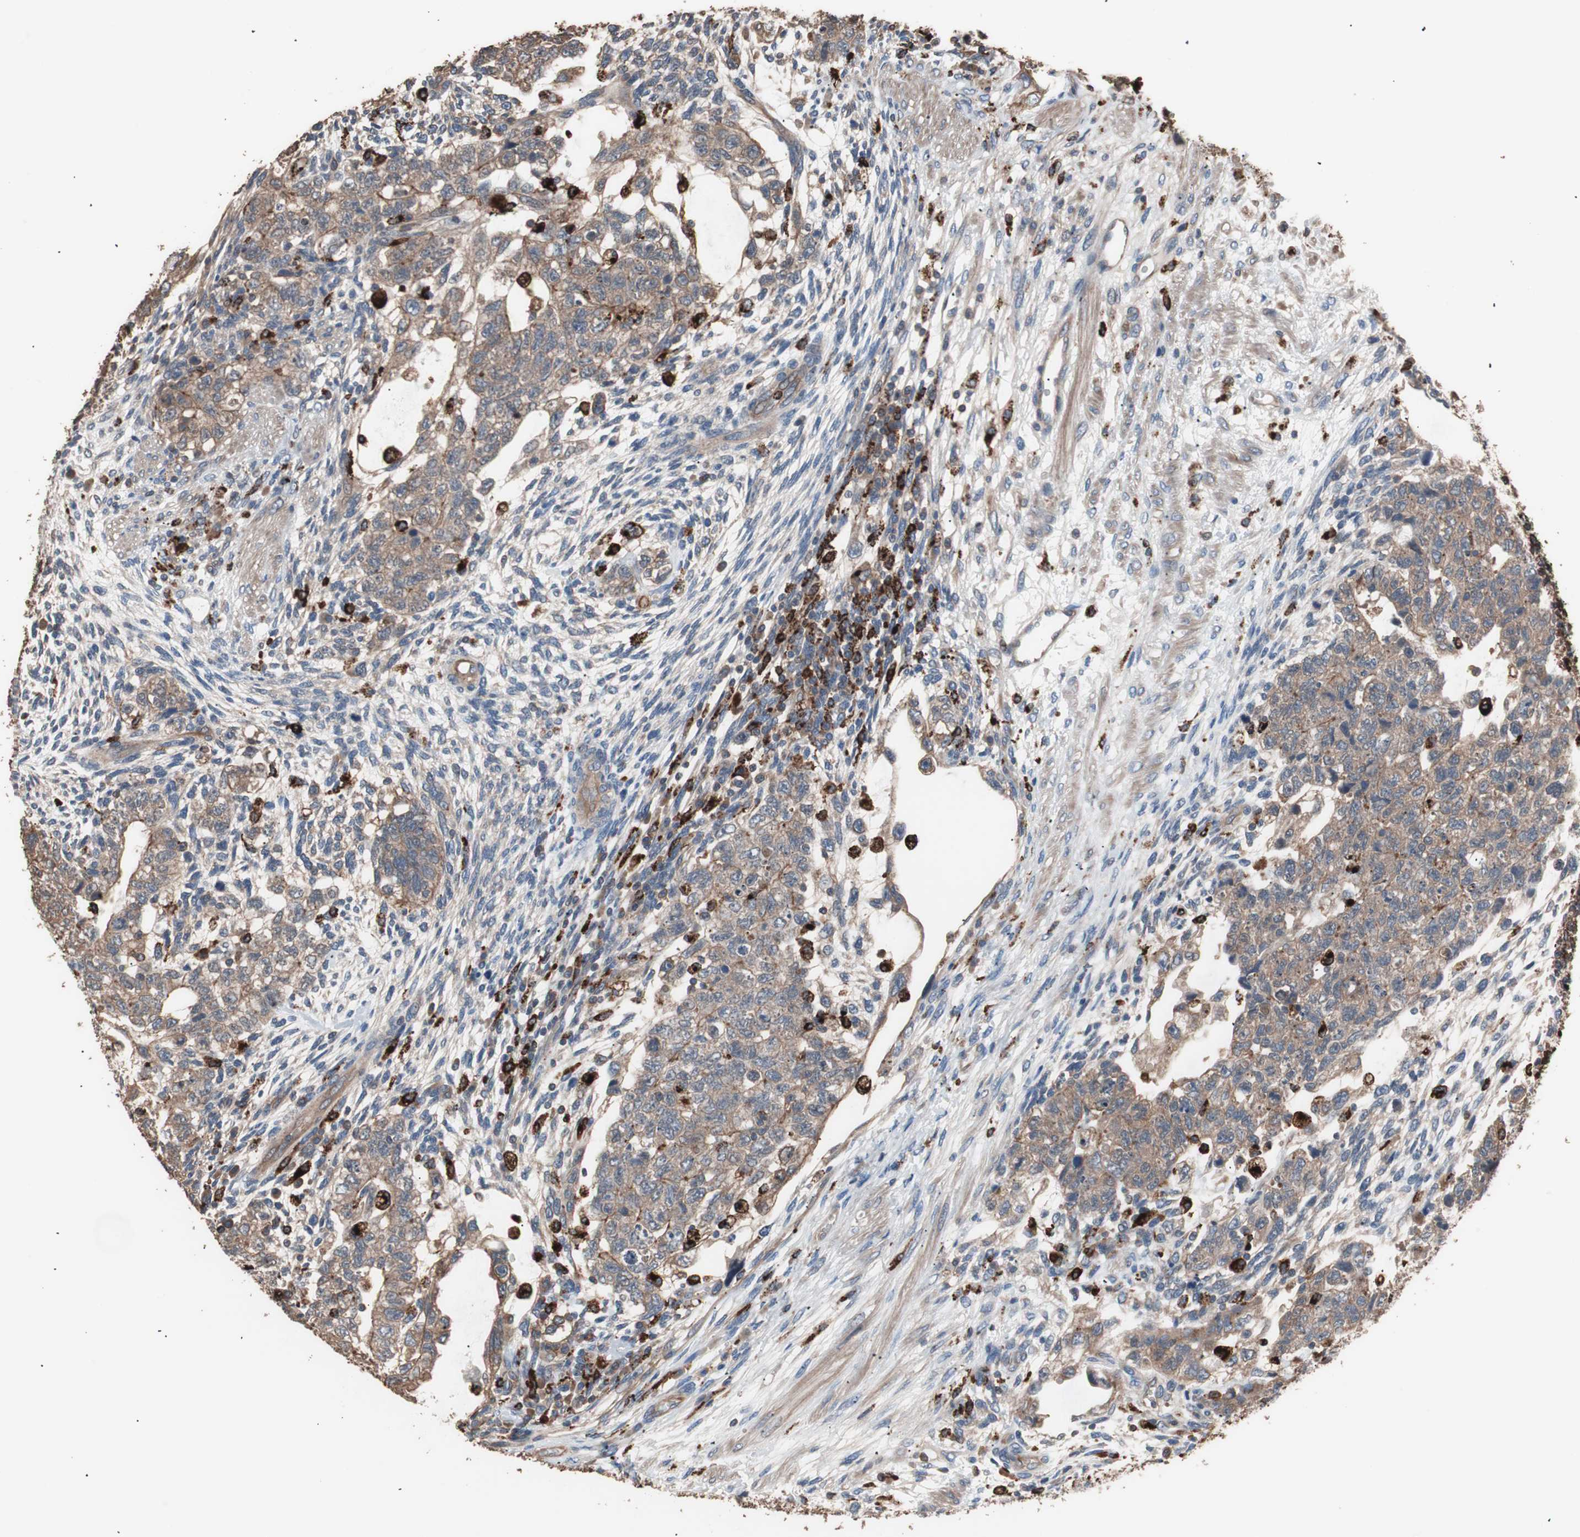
{"staining": {"intensity": "moderate", "quantity": ">75%", "location": "cytoplasmic/membranous"}, "tissue": "testis cancer", "cell_type": "Tumor cells", "image_type": "cancer", "snomed": [{"axis": "morphology", "description": "Normal tissue, NOS"}, {"axis": "morphology", "description": "Carcinoma, Embryonal, NOS"}, {"axis": "topography", "description": "Testis"}], "caption": "This is a histology image of immunohistochemistry staining of testis cancer (embryonal carcinoma), which shows moderate positivity in the cytoplasmic/membranous of tumor cells.", "gene": "CCT3", "patient": {"sex": "male", "age": 36}}